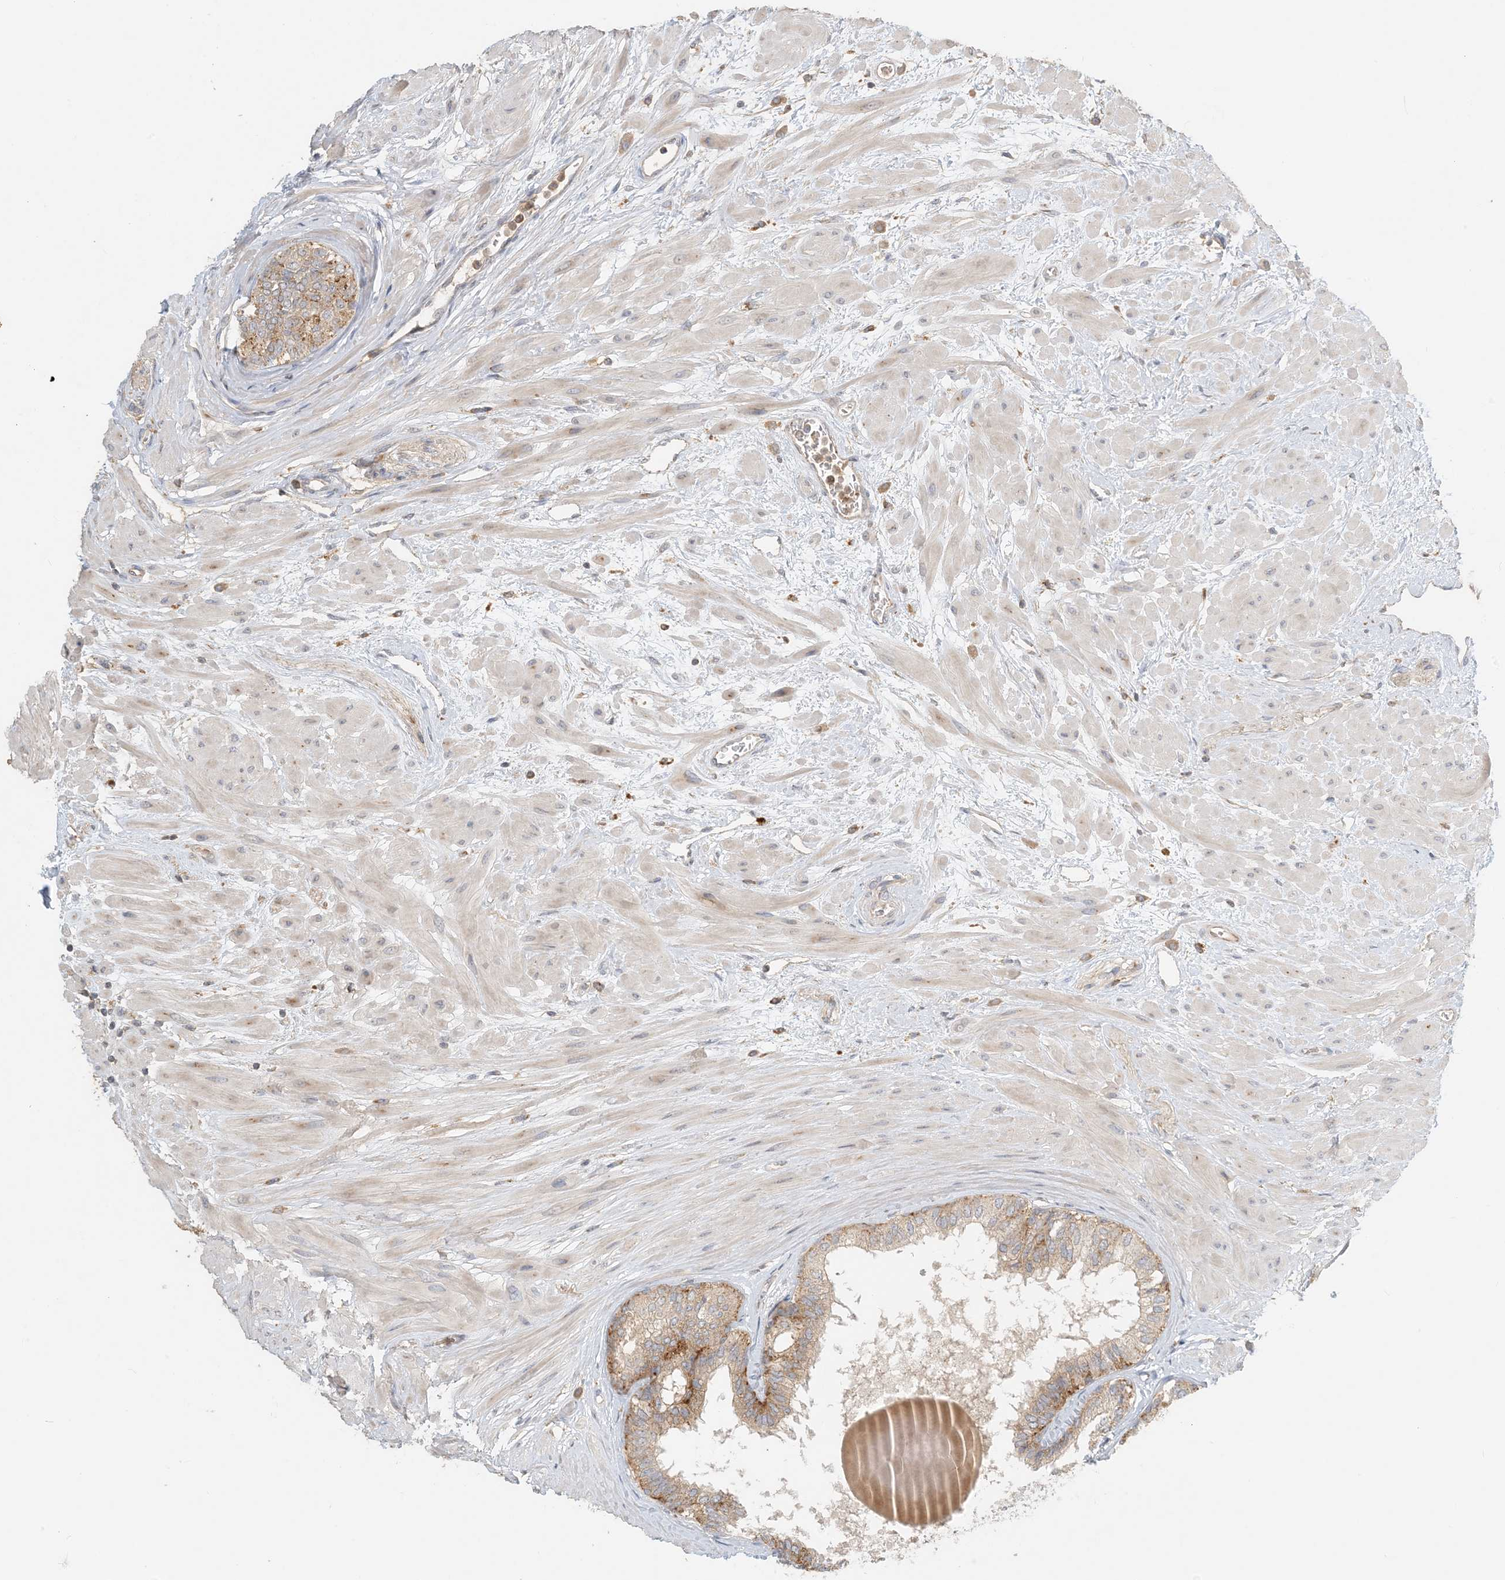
{"staining": {"intensity": "strong", "quantity": ">75%", "location": "cytoplasmic/membranous"}, "tissue": "prostate", "cell_type": "Glandular cells", "image_type": "normal", "snomed": [{"axis": "morphology", "description": "Normal tissue, NOS"}, {"axis": "topography", "description": "Prostate"}], "caption": "Immunohistochemical staining of benign human prostate shows high levels of strong cytoplasmic/membranous positivity in about >75% of glandular cells.", "gene": "SPPL2A", "patient": {"sex": "male", "age": 48}}